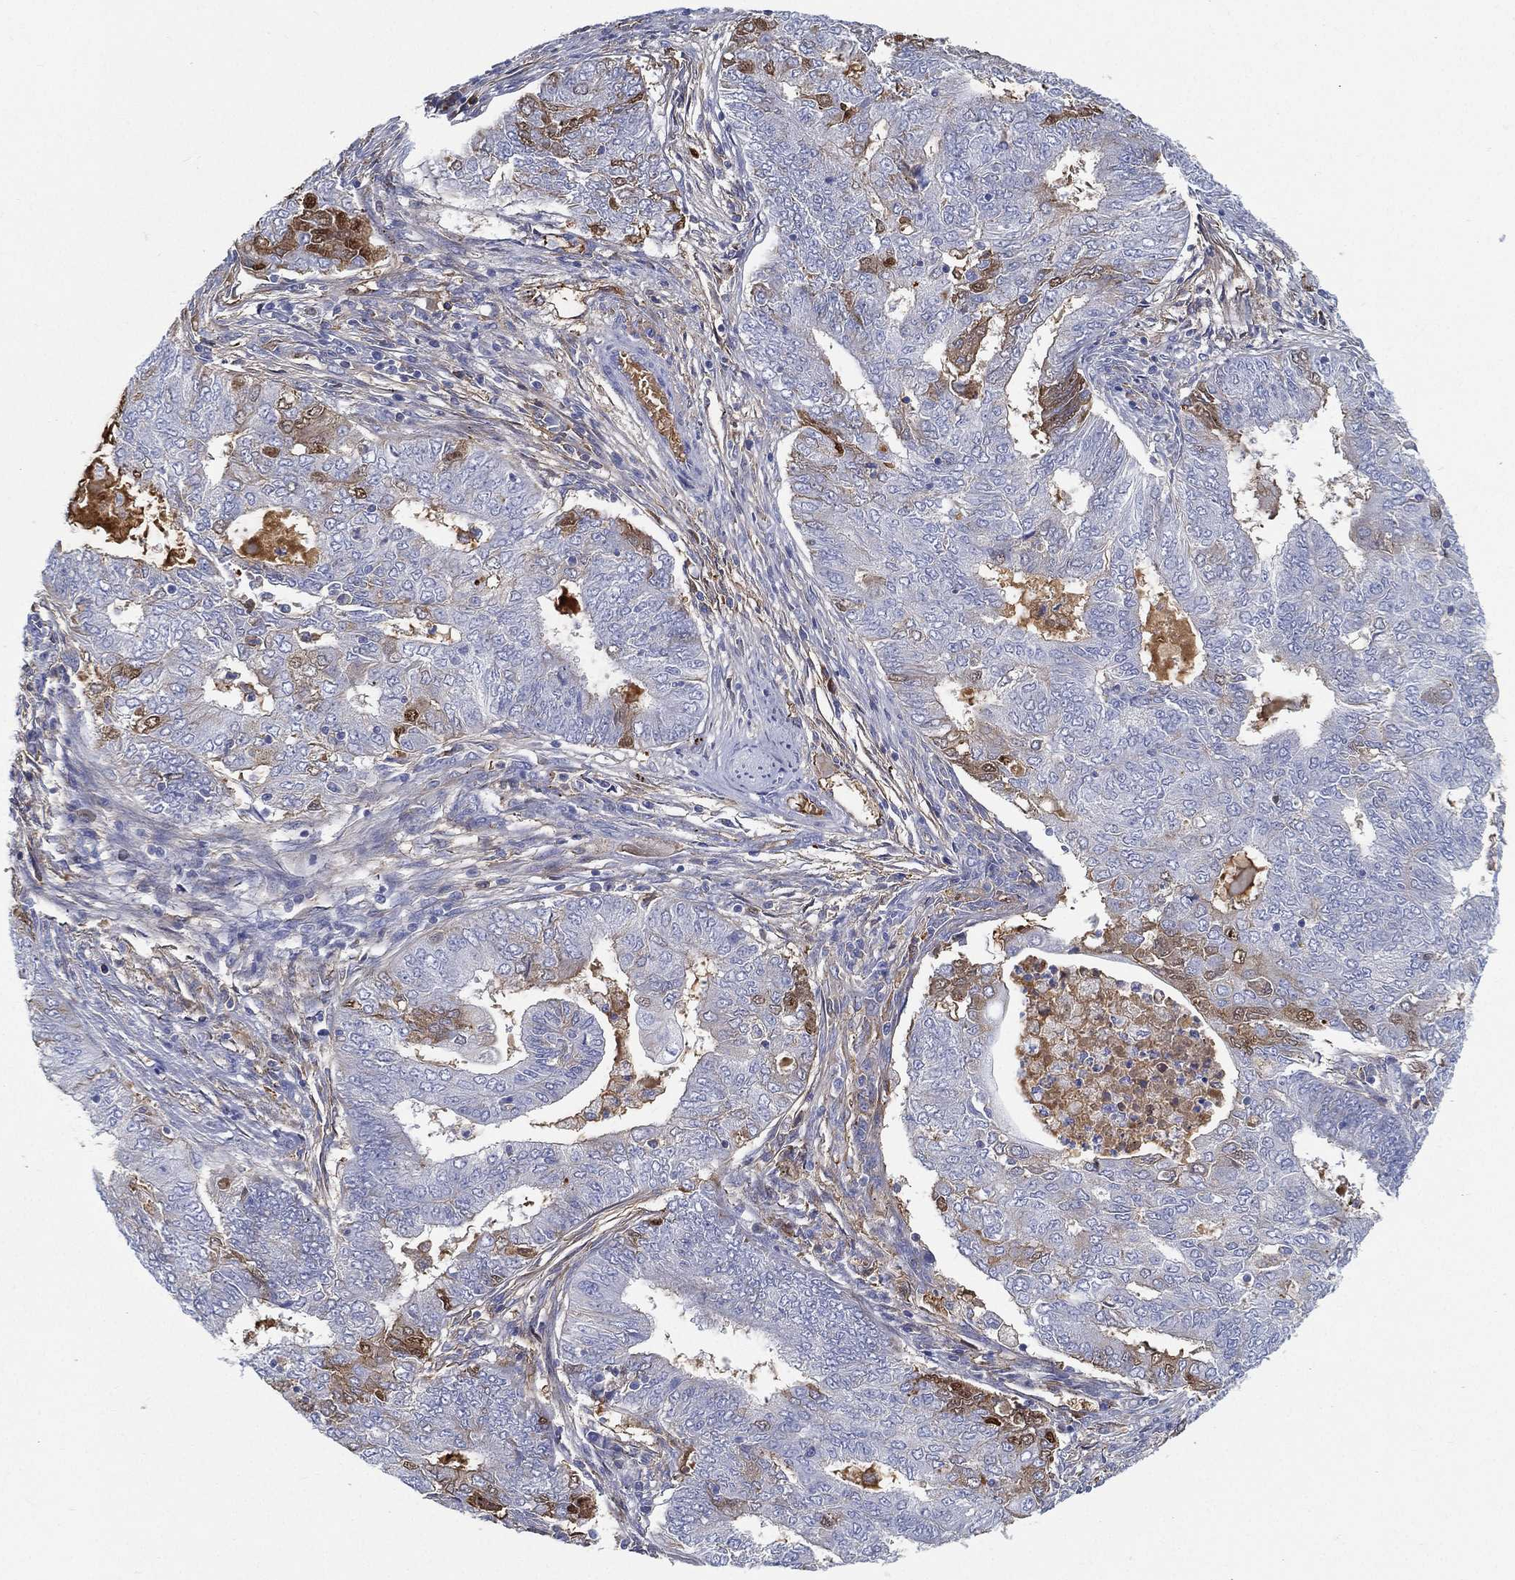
{"staining": {"intensity": "moderate", "quantity": "<25%", "location": "cytoplasmic/membranous"}, "tissue": "endometrial cancer", "cell_type": "Tumor cells", "image_type": "cancer", "snomed": [{"axis": "morphology", "description": "Adenocarcinoma, NOS"}, {"axis": "topography", "description": "Endometrium"}], "caption": "A high-resolution micrograph shows immunohistochemistry staining of endometrial cancer (adenocarcinoma), which exhibits moderate cytoplasmic/membranous positivity in about <25% of tumor cells. The protein of interest is stained brown, and the nuclei are stained in blue (DAB (3,3'-diaminobenzidine) IHC with brightfield microscopy, high magnification).", "gene": "IFNB1", "patient": {"sex": "female", "age": 62}}